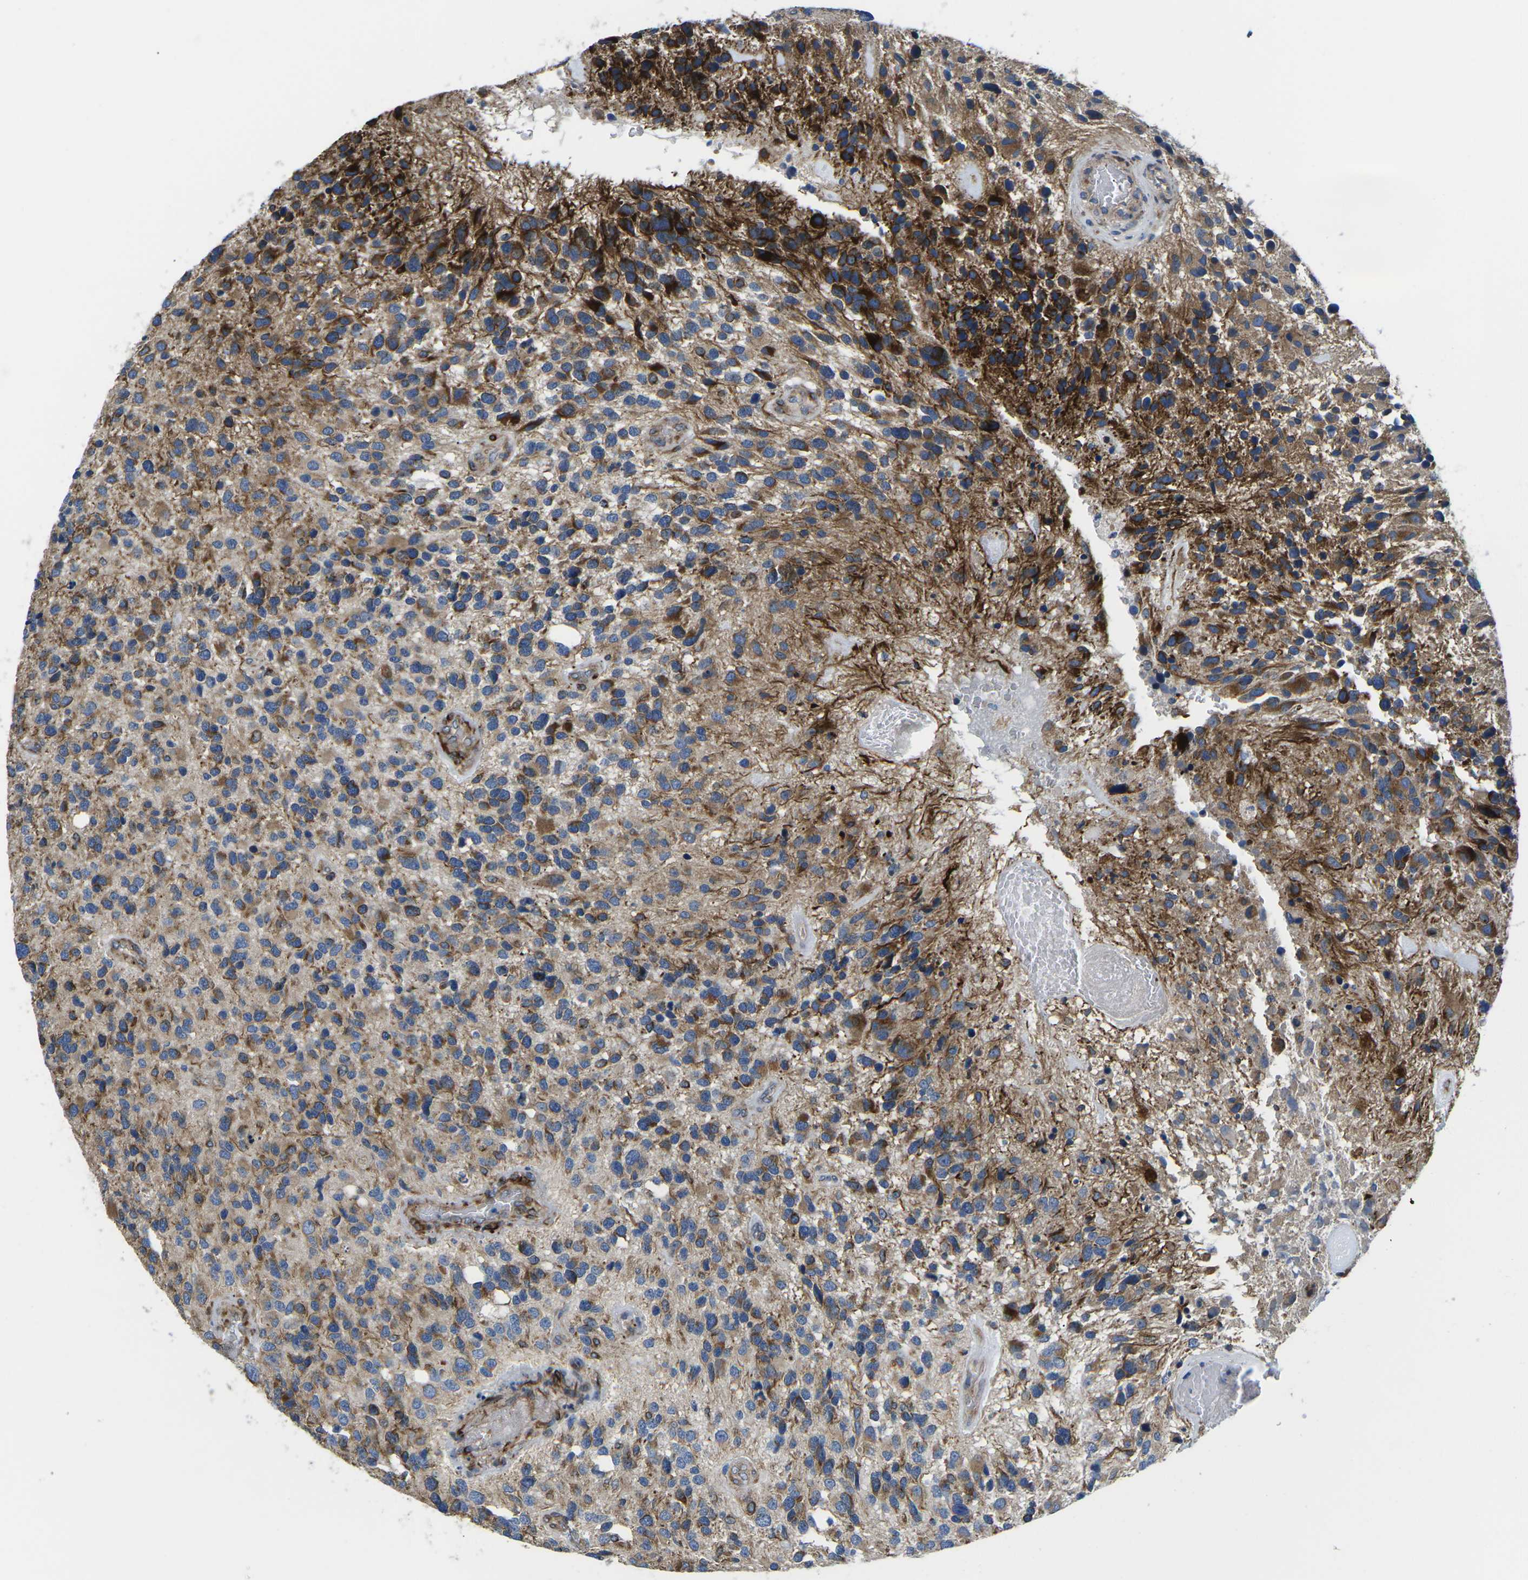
{"staining": {"intensity": "strong", "quantity": "25%-75%", "location": "cytoplasmic/membranous"}, "tissue": "glioma", "cell_type": "Tumor cells", "image_type": "cancer", "snomed": [{"axis": "morphology", "description": "Glioma, malignant, High grade"}, {"axis": "topography", "description": "Brain"}], "caption": "Glioma was stained to show a protein in brown. There is high levels of strong cytoplasmic/membranous staining in about 25%-75% of tumor cells.", "gene": "TMEFF2", "patient": {"sex": "female", "age": 58}}